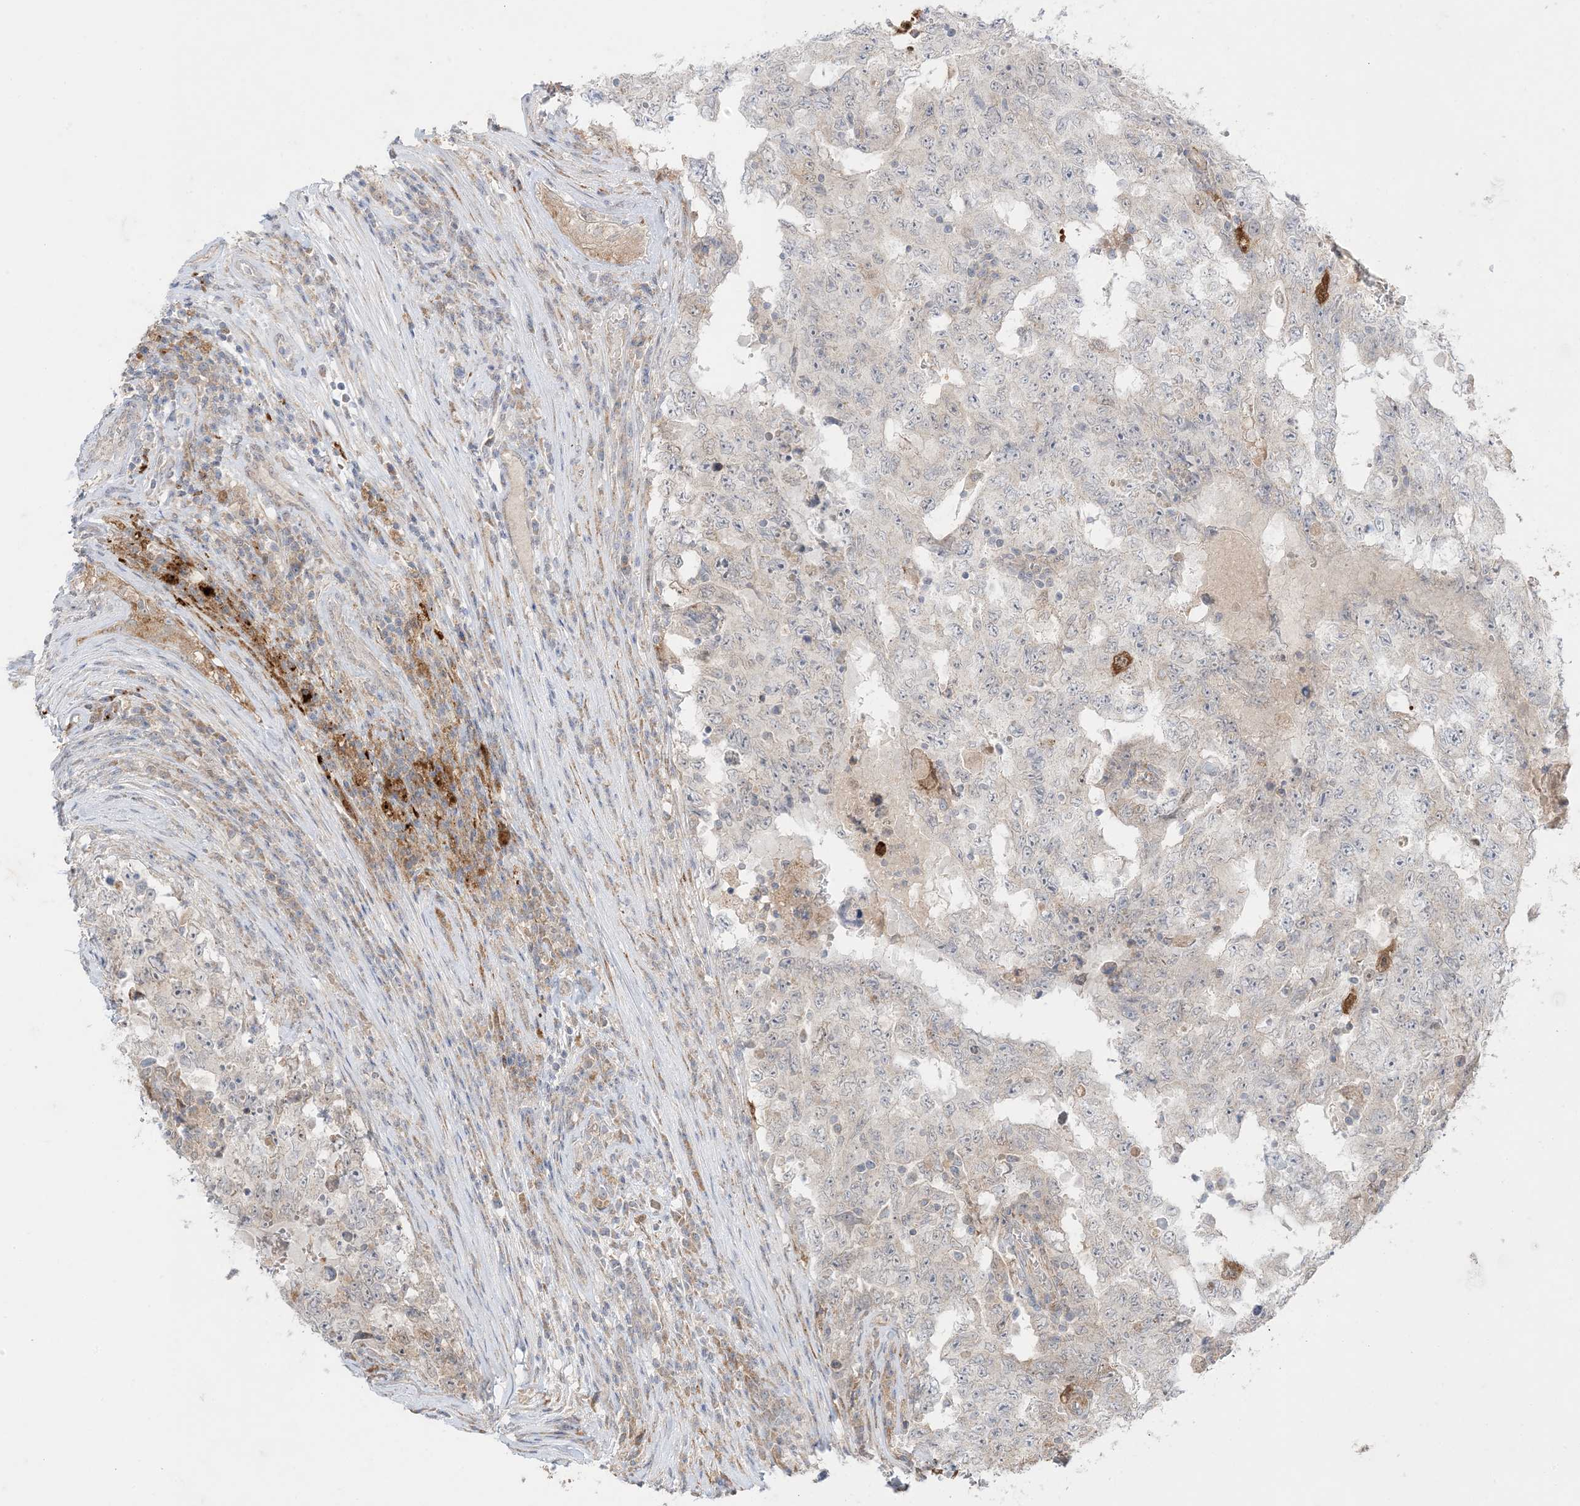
{"staining": {"intensity": "negative", "quantity": "none", "location": "none"}, "tissue": "testis cancer", "cell_type": "Tumor cells", "image_type": "cancer", "snomed": [{"axis": "morphology", "description": "Carcinoma, Embryonal, NOS"}, {"axis": "topography", "description": "Testis"}], "caption": "Immunohistochemistry (IHC) image of human embryonal carcinoma (testis) stained for a protein (brown), which reveals no staining in tumor cells.", "gene": "ODC1", "patient": {"sex": "male", "age": 26}}